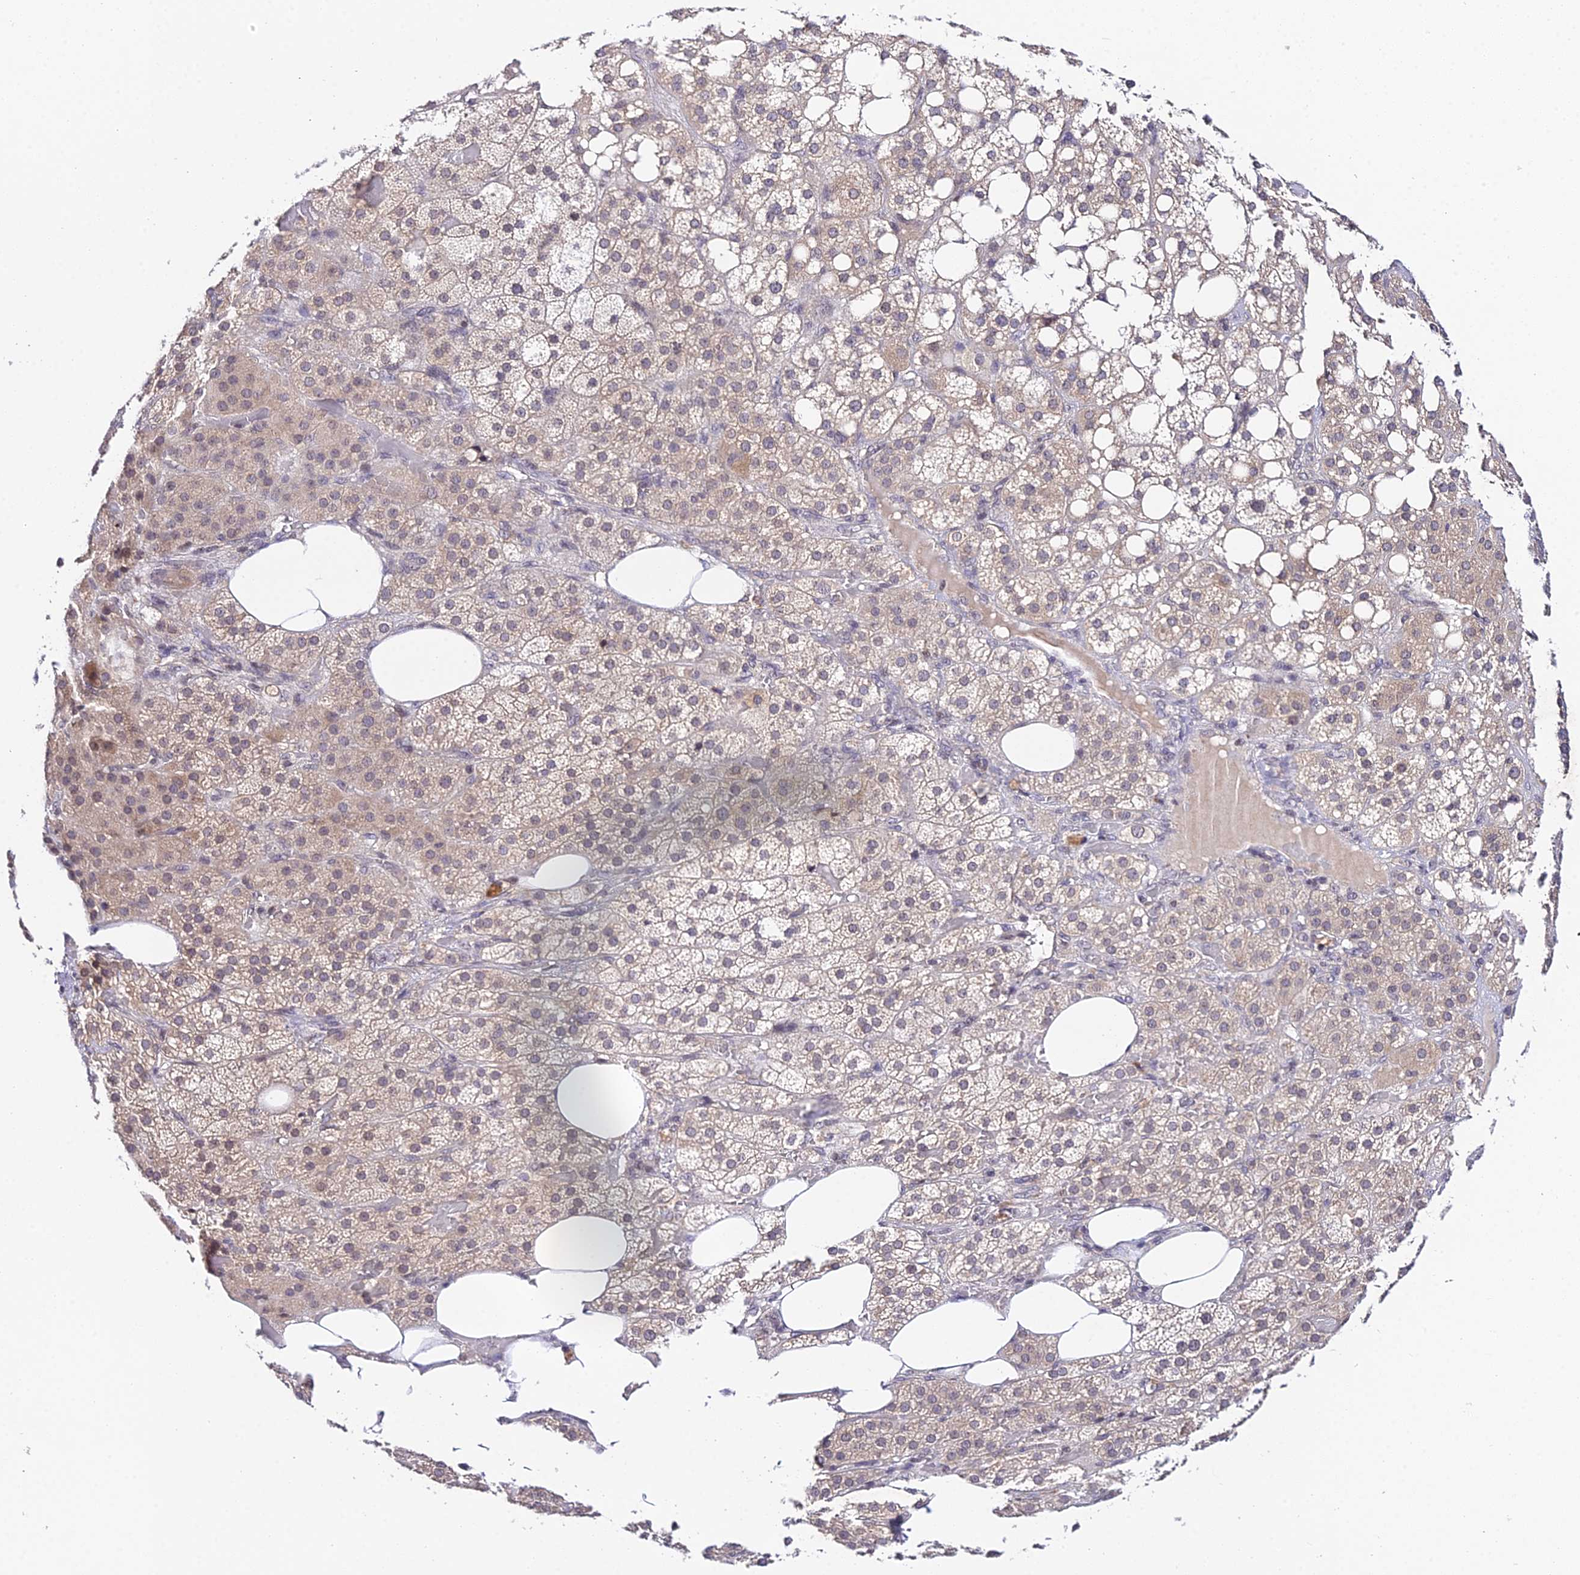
{"staining": {"intensity": "weak", "quantity": "25%-75%", "location": "cytoplasmic/membranous"}, "tissue": "adrenal gland", "cell_type": "Glandular cells", "image_type": "normal", "snomed": [{"axis": "morphology", "description": "Normal tissue, NOS"}, {"axis": "topography", "description": "Adrenal gland"}], "caption": "Protein positivity by IHC displays weak cytoplasmic/membranous expression in approximately 25%-75% of glandular cells in normal adrenal gland. The protein of interest is stained brown, and the nuclei are stained in blue (DAB IHC with brightfield microscopy, high magnification).", "gene": "TEKT1", "patient": {"sex": "female", "age": 59}}